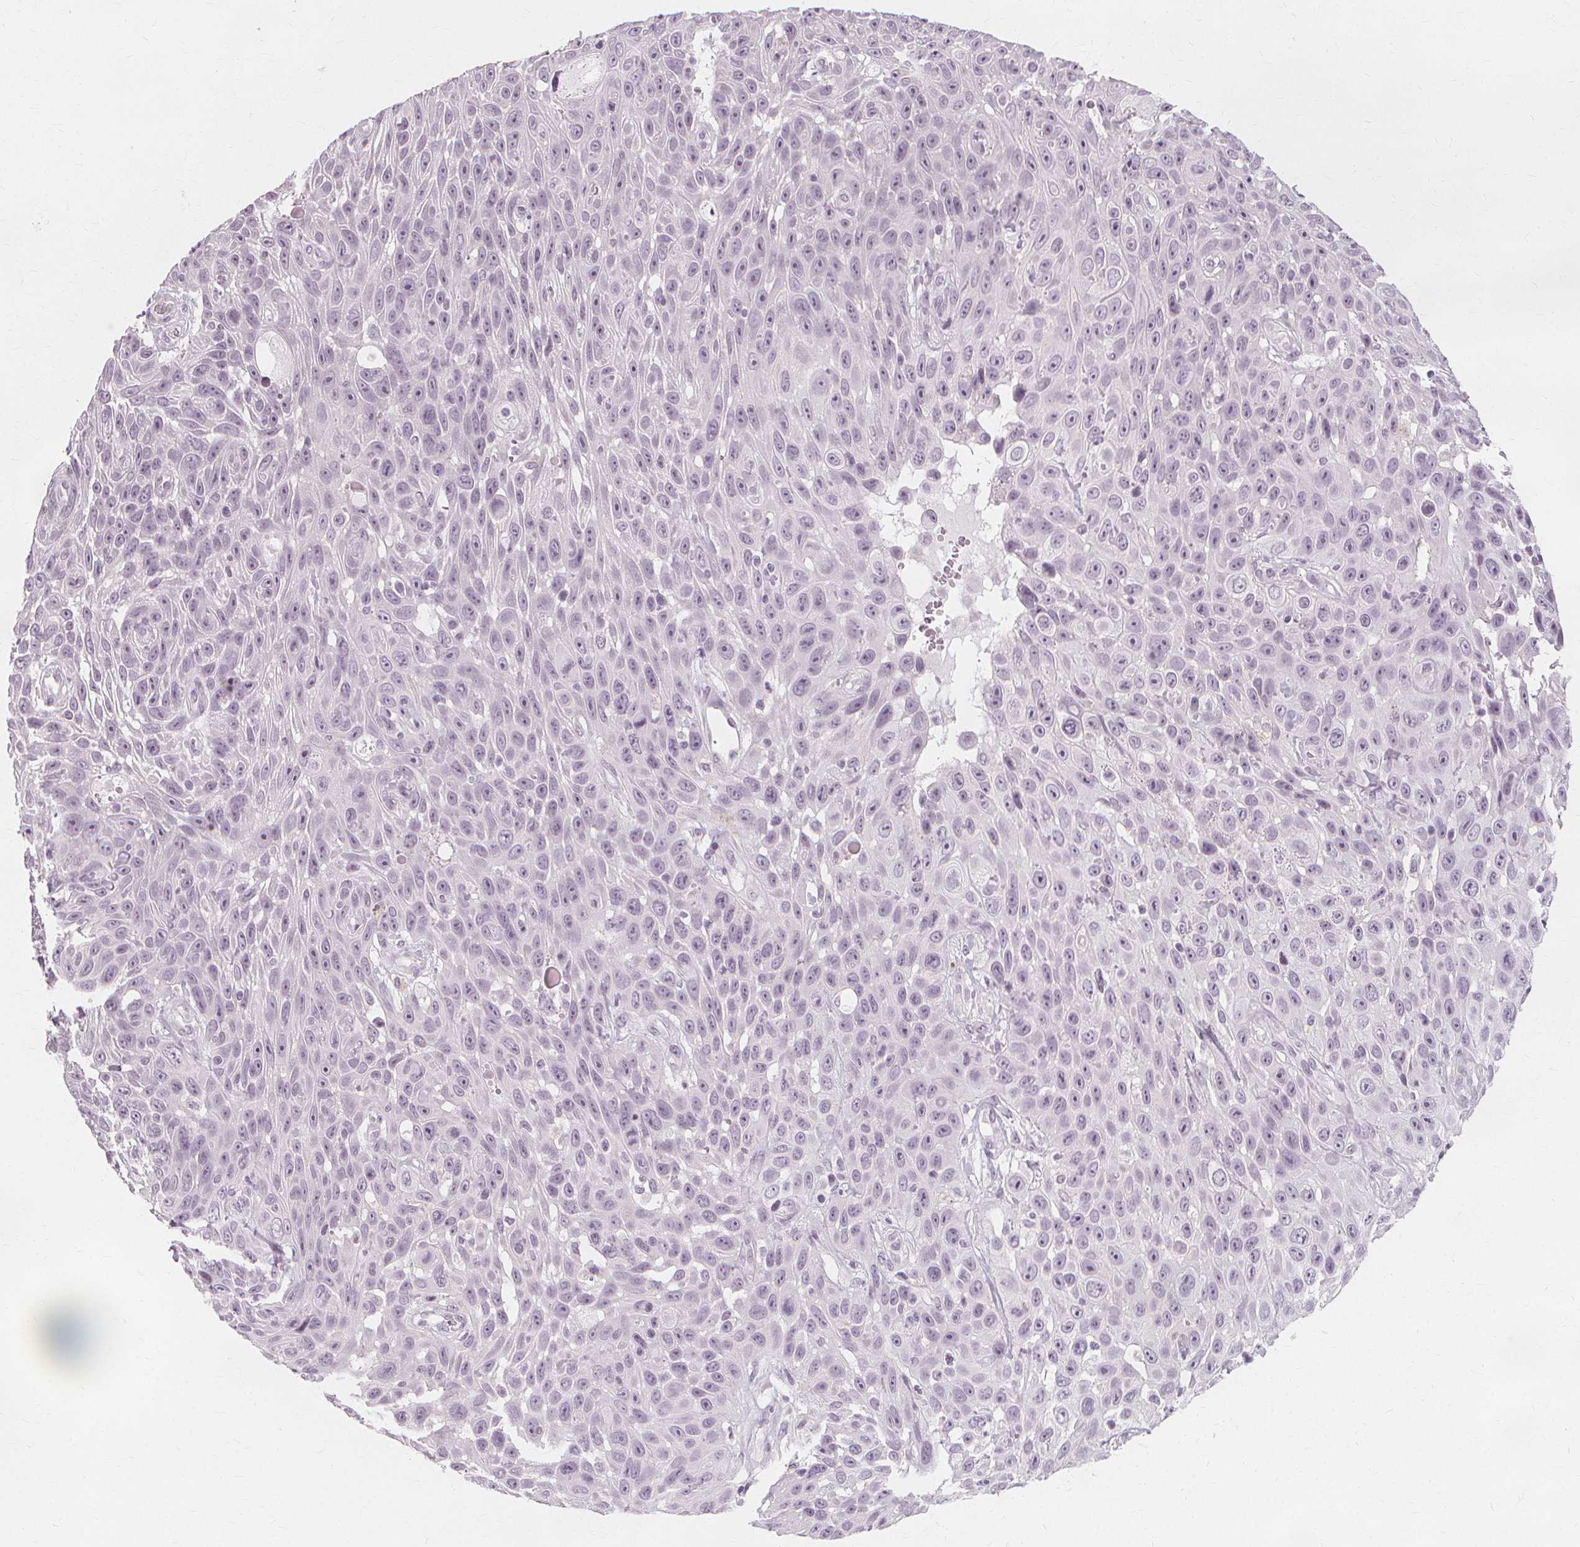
{"staining": {"intensity": "weak", "quantity": "<25%", "location": "nuclear"}, "tissue": "skin cancer", "cell_type": "Tumor cells", "image_type": "cancer", "snomed": [{"axis": "morphology", "description": "Squamous cell carcinoma, NOS"}, {"axis": "topography", "description": "Skin"}], "caption": "Immunohistochemical staining of squamous cell carcinoma (skin) exhibits no significant expression in tumor cells.", "gene": "NXPE1", "patient": {"sex": "male", "age": 82}}